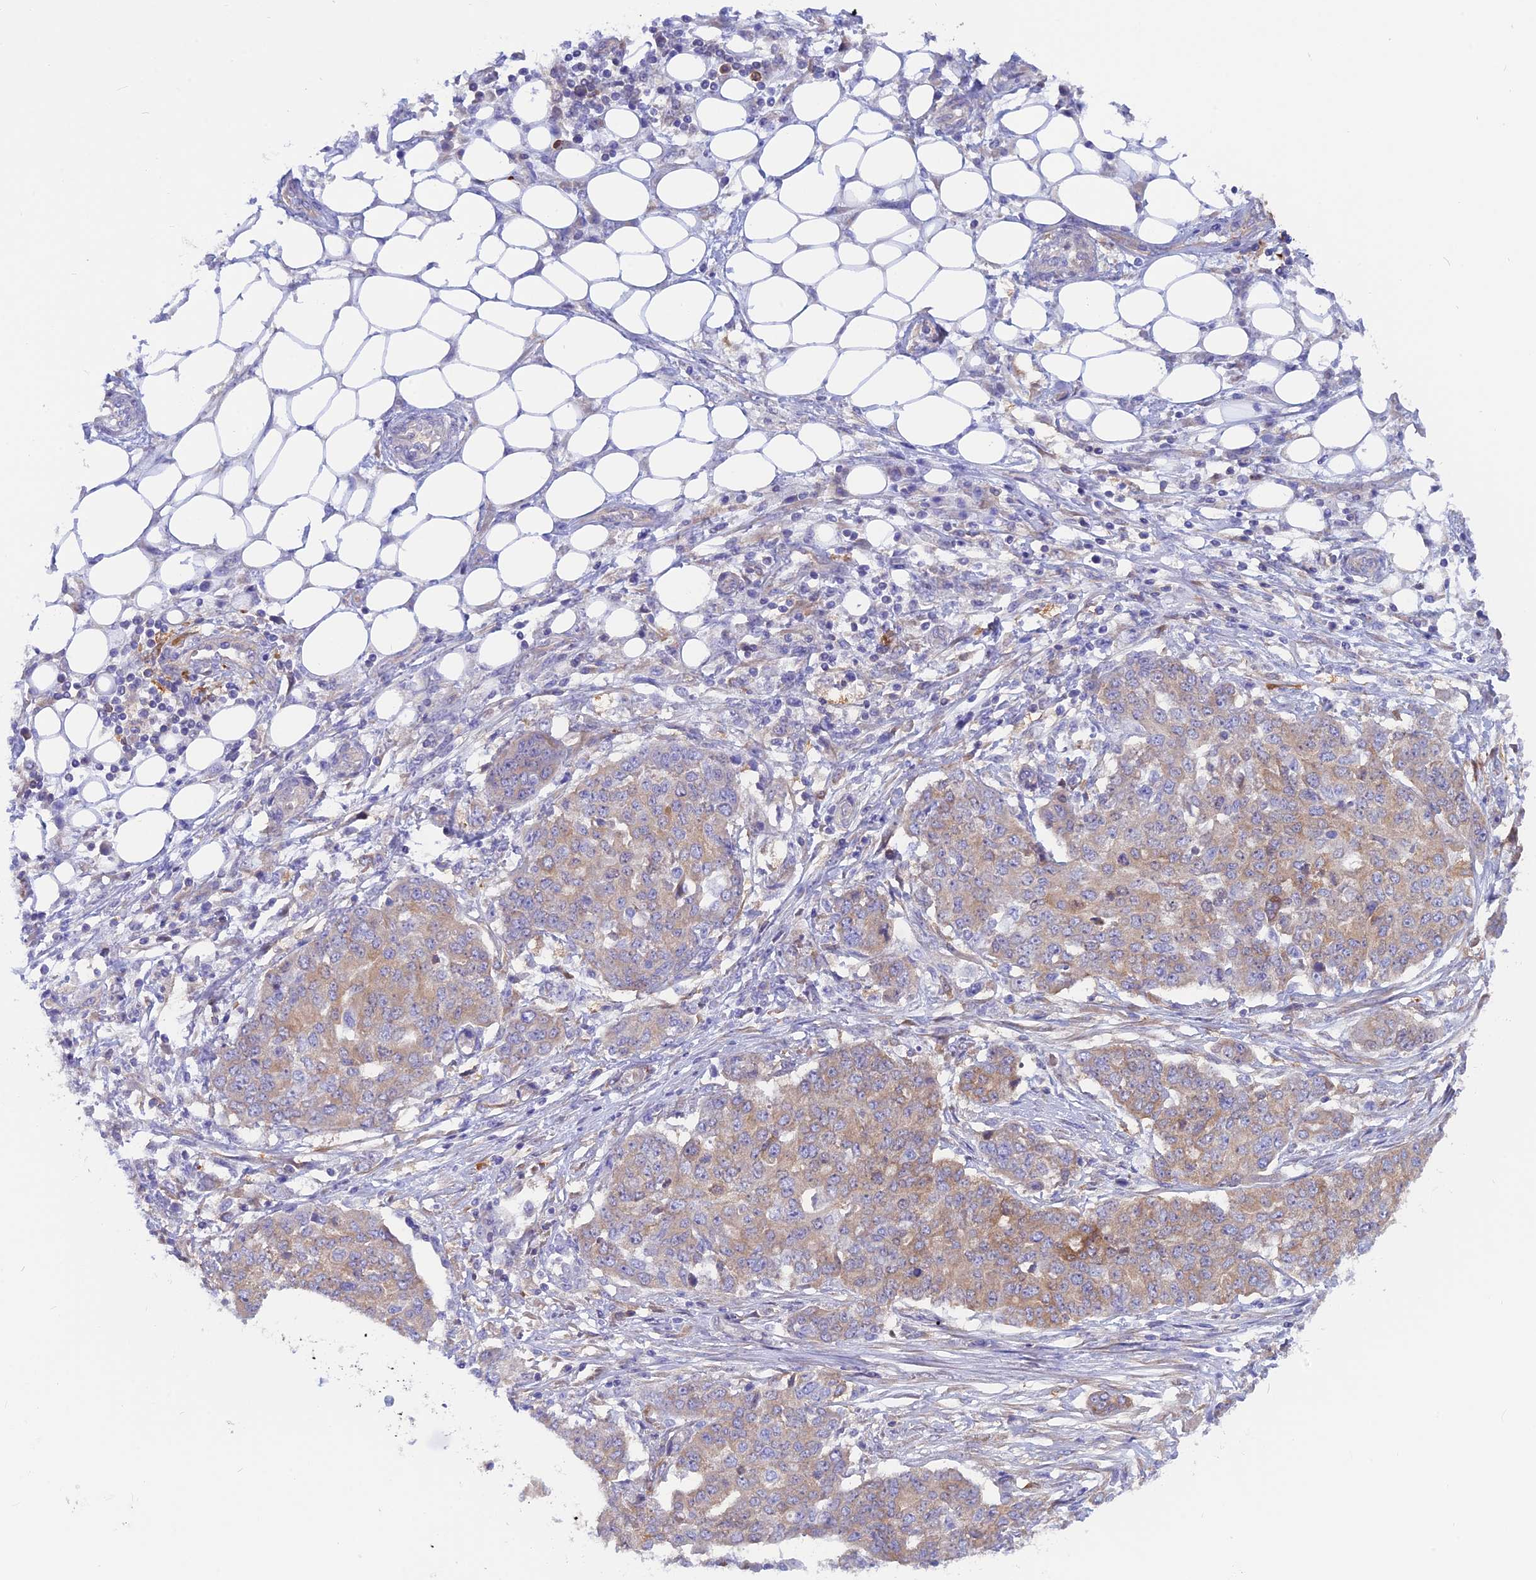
{"staining": {"intensity": "moderate", "quantity": "<25%", "location": "cytoplasmic/membranous"}, "tissue": "ovarian cancer", "cell_type": "Tumor cells", "image_type": "cancer", "snomed": [{"axis": "morphology", "description": "Cystadenocarcinoma, serous, NOS"}, {"axis": "topography", "description": "Soft tissue"}, {"axis": "topography", "description": "Ovary"}], "caption": "DAB (3,3'-diaminobenzidine) immunohistochemical staining of serous cystadenocarcinoma (ovarian) exhibits moderate cytoplasmic/membranous protein expression in approximately <25% of tumor cells.", "gene": "LZTFL1", "patient": {"sex": "female", "age": 57}}